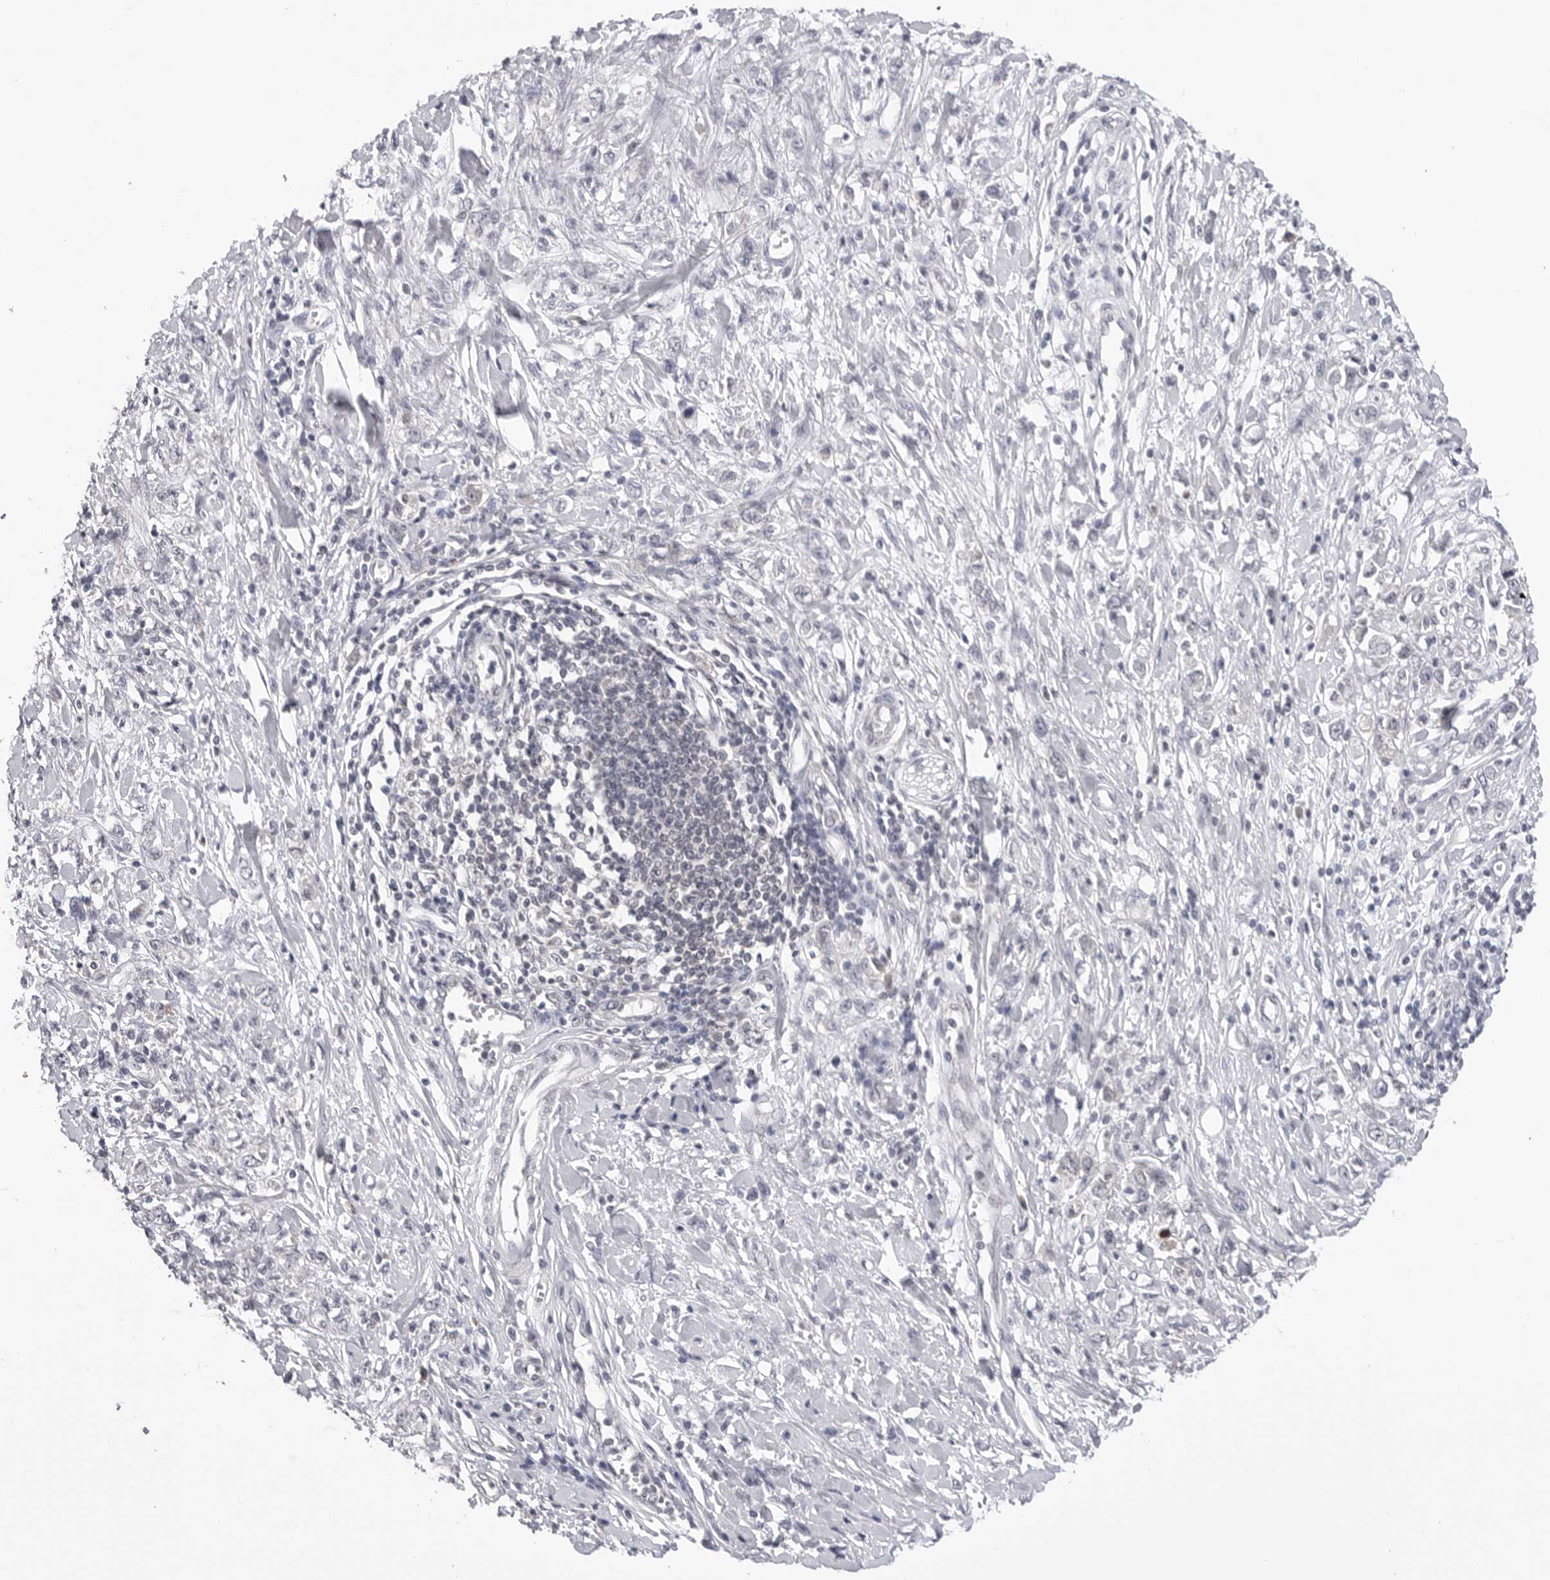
{"staining": {"intensity": "negative", "quantity": "none", "location": "none"}, "tissue": "stomach cancer", "cell_type": "Tumor cells", "image_type": "cancer", "snomed": [{"axis": "morphology", "description": "Adenocarcinoma, NOS"}, {"axis": "topography", "description": "Stomach"}], "caption": "Immunohistochemistry (IHC) of human stomach adenocarcinoma exhibits no positivity in tumor cells.", "gene": "CDK20", "patient": {"sex": "female", "age": 76}}